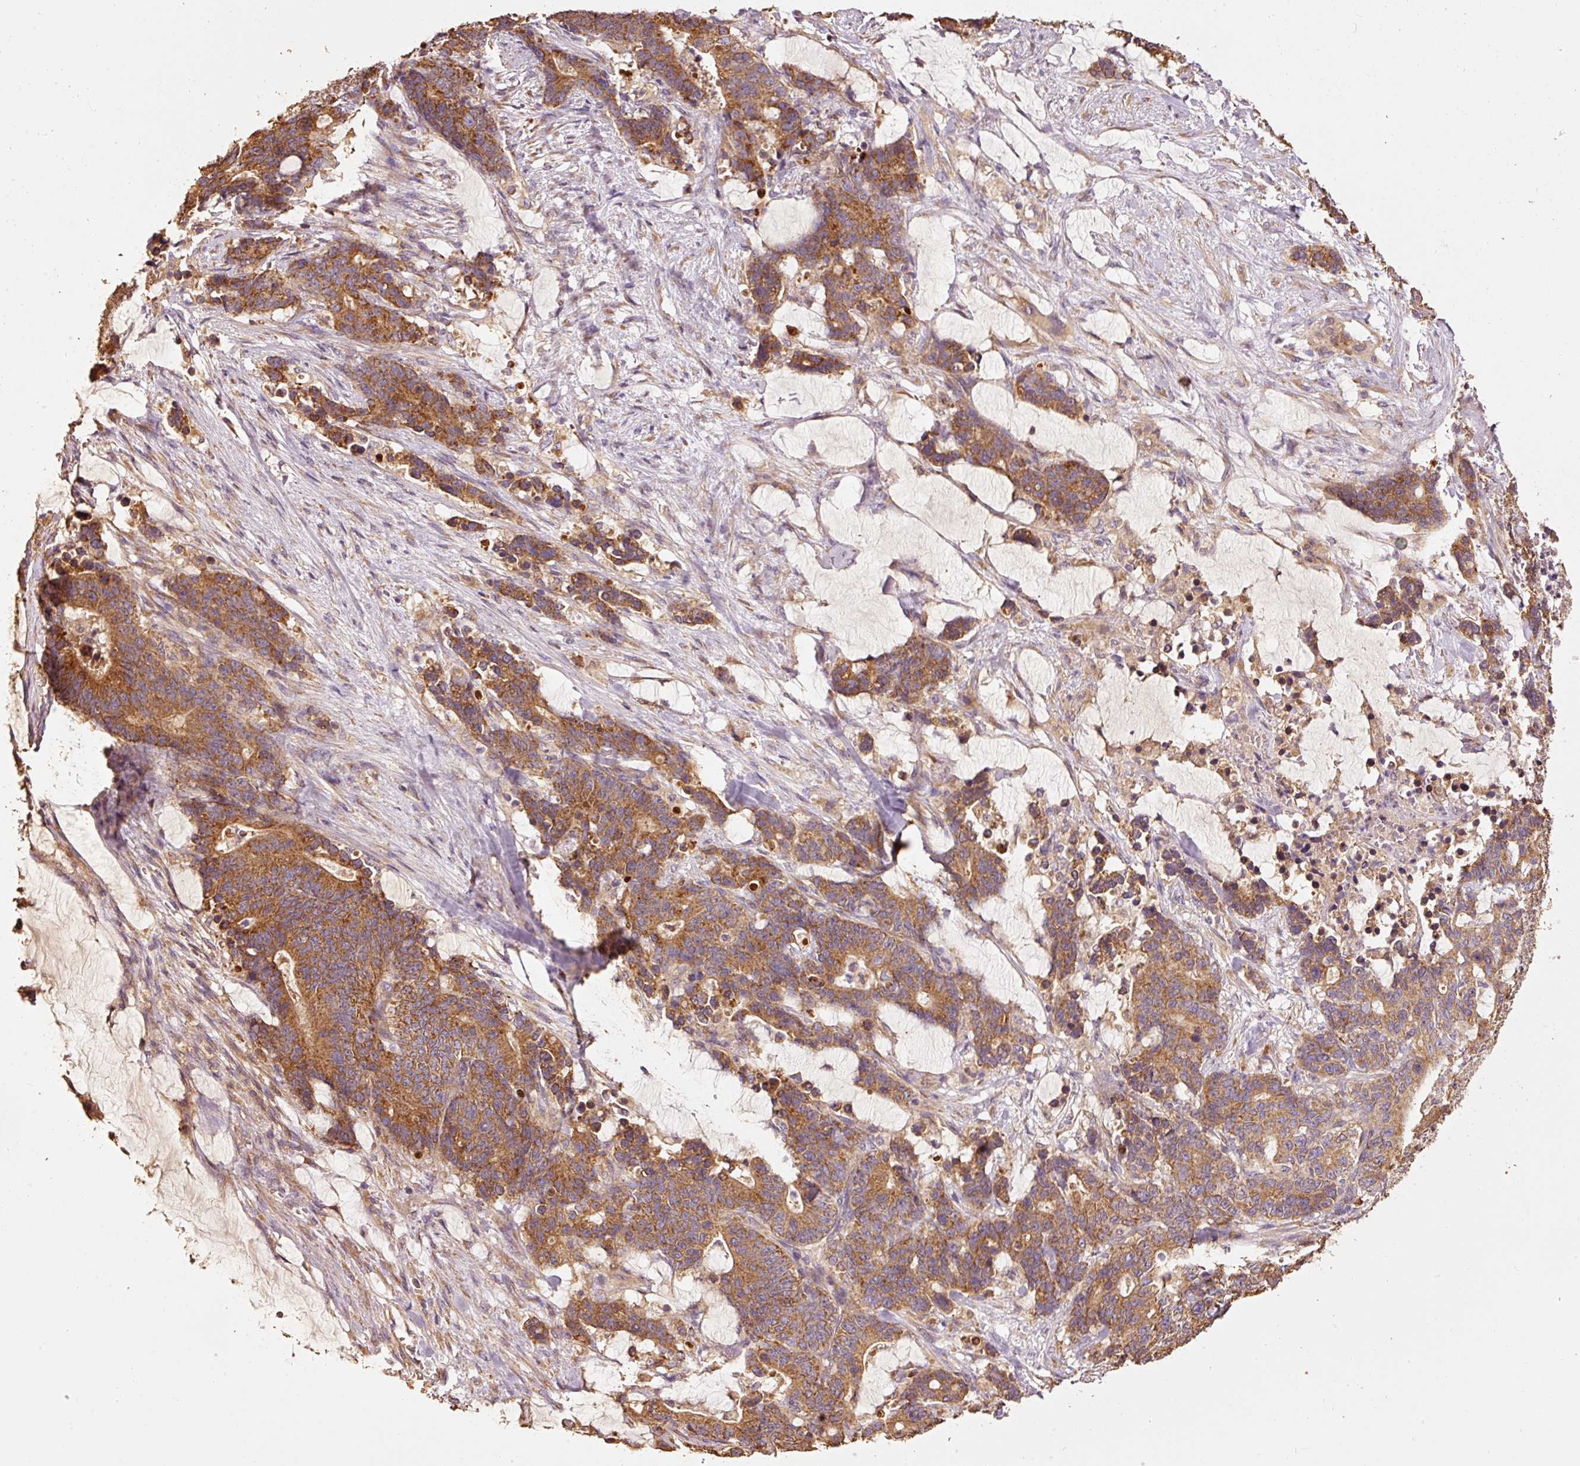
{"staining": {"intensity": "moderate", "quantity": ">75%", "location": "cytoplasmic/membranous"}, "tissue": "stomach cancer", "cell_type": "Tumor cells", "image_type": "cancer", "snomed": [{"axis": "morphology", "description": "Normal tissue, NOS"}, {"axis": "morphology", "description": "Adenocarcinoma, NOS"}, {"axis": "topography", "description": "Stomach"}], "caption": "Protein expression analysis of human stomach cancer (adenocarcinoma) reveals moderate cytoplasmic/membranous staining in approximately >75% of tumor cells.", "gene": "EFHC1", "patient": {"sex": "female", "age": 64}}